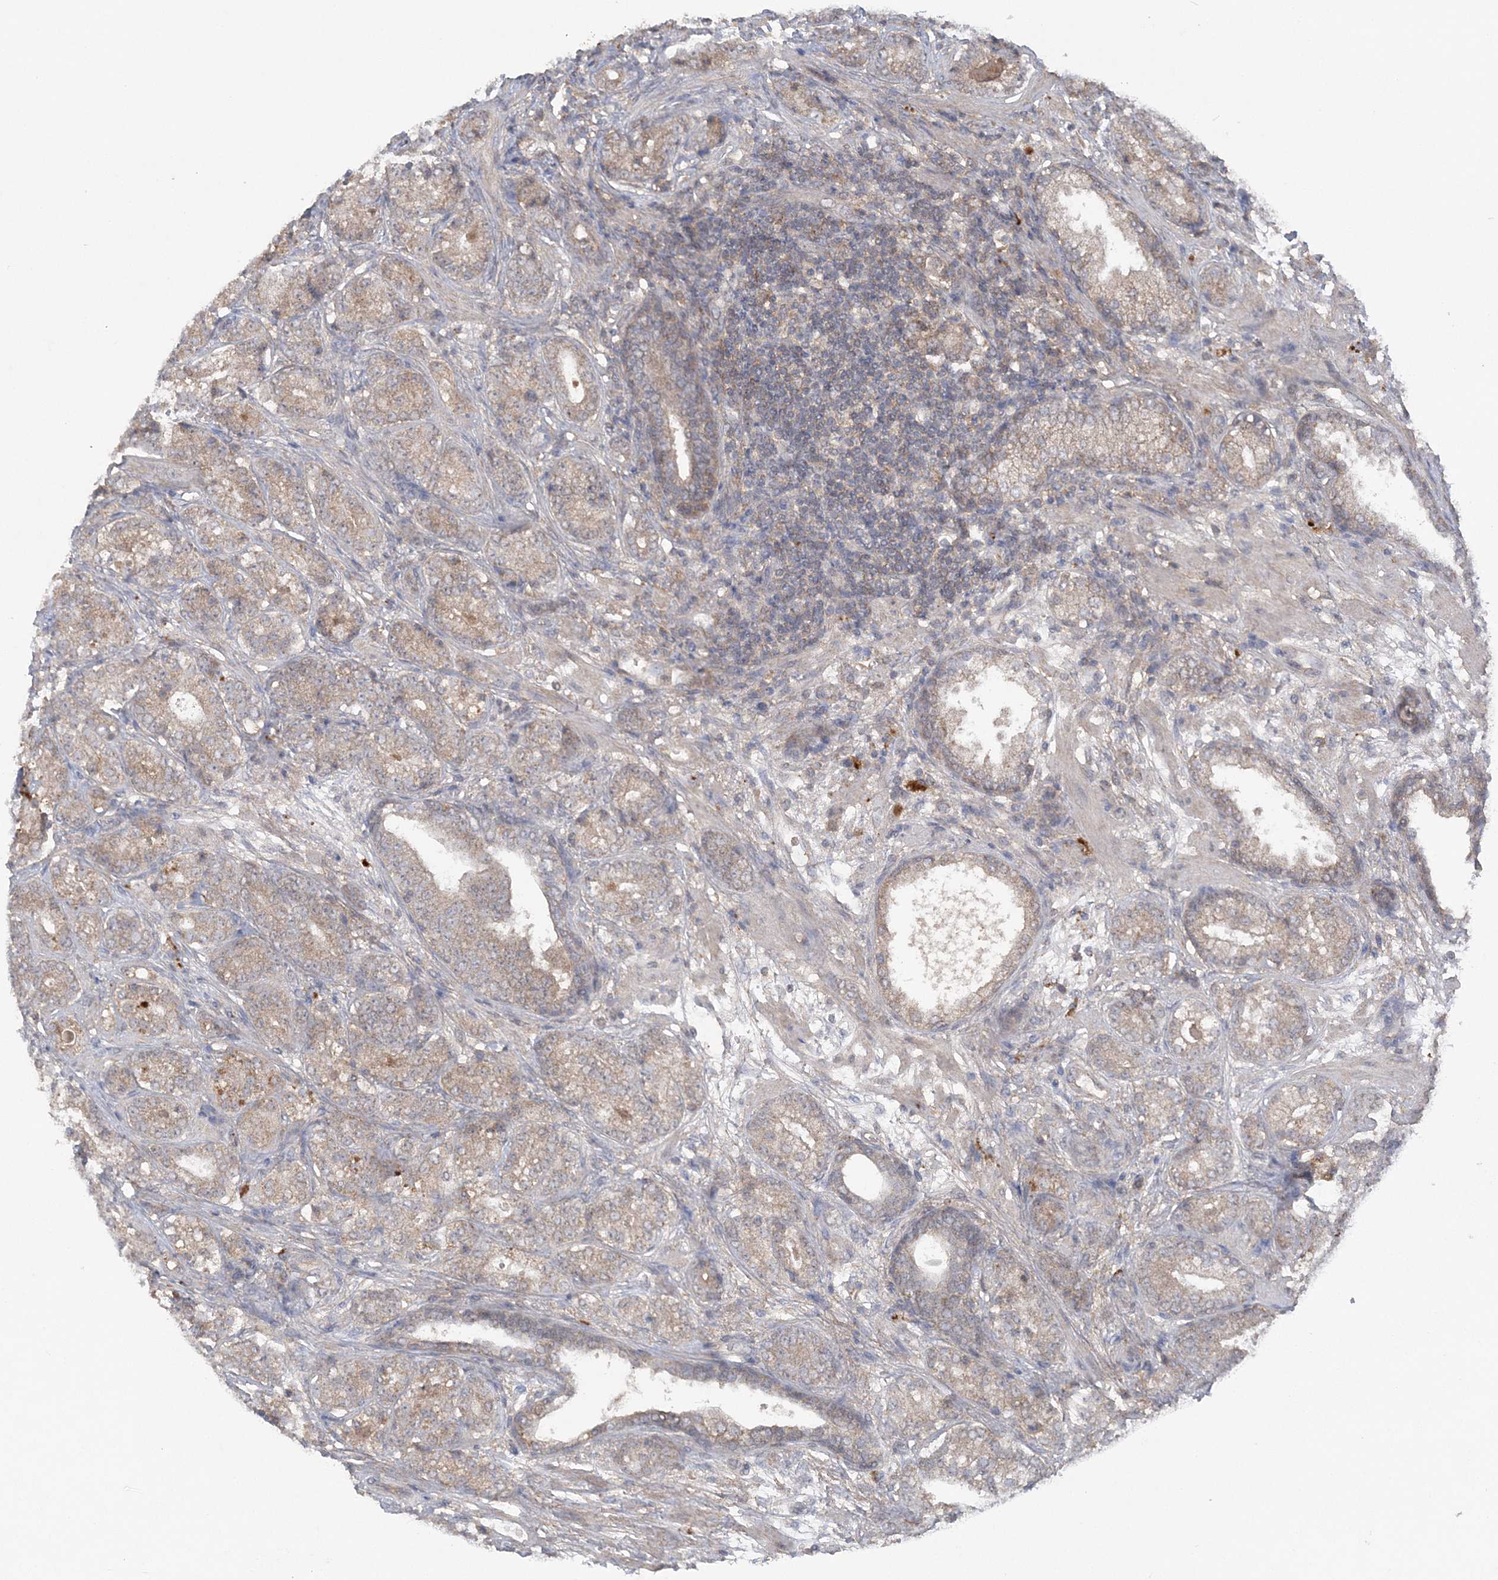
{"staining": {"intensity": "weak", "quantity": ">75%", "location": "cytoplasmic/membranous"}, "tissue": "prostate cancer", "cell_type": "Tumor cells", "image_type": "cancer", "snomed": [{"axis": "morphology", "description": "Adenocarcinoma, High grade"}, {"axis": "topography", "description": "Prostate"}], "caption": "A micrograph showing weak cytoplasmic/membranous expression in about >75% of tumor cells in prostate high-grade adenocarcinoma, as visualized by brown immunohistochemical staining.", "gene": "C1RL", "patient": {"sex": "male", "age": 61}}